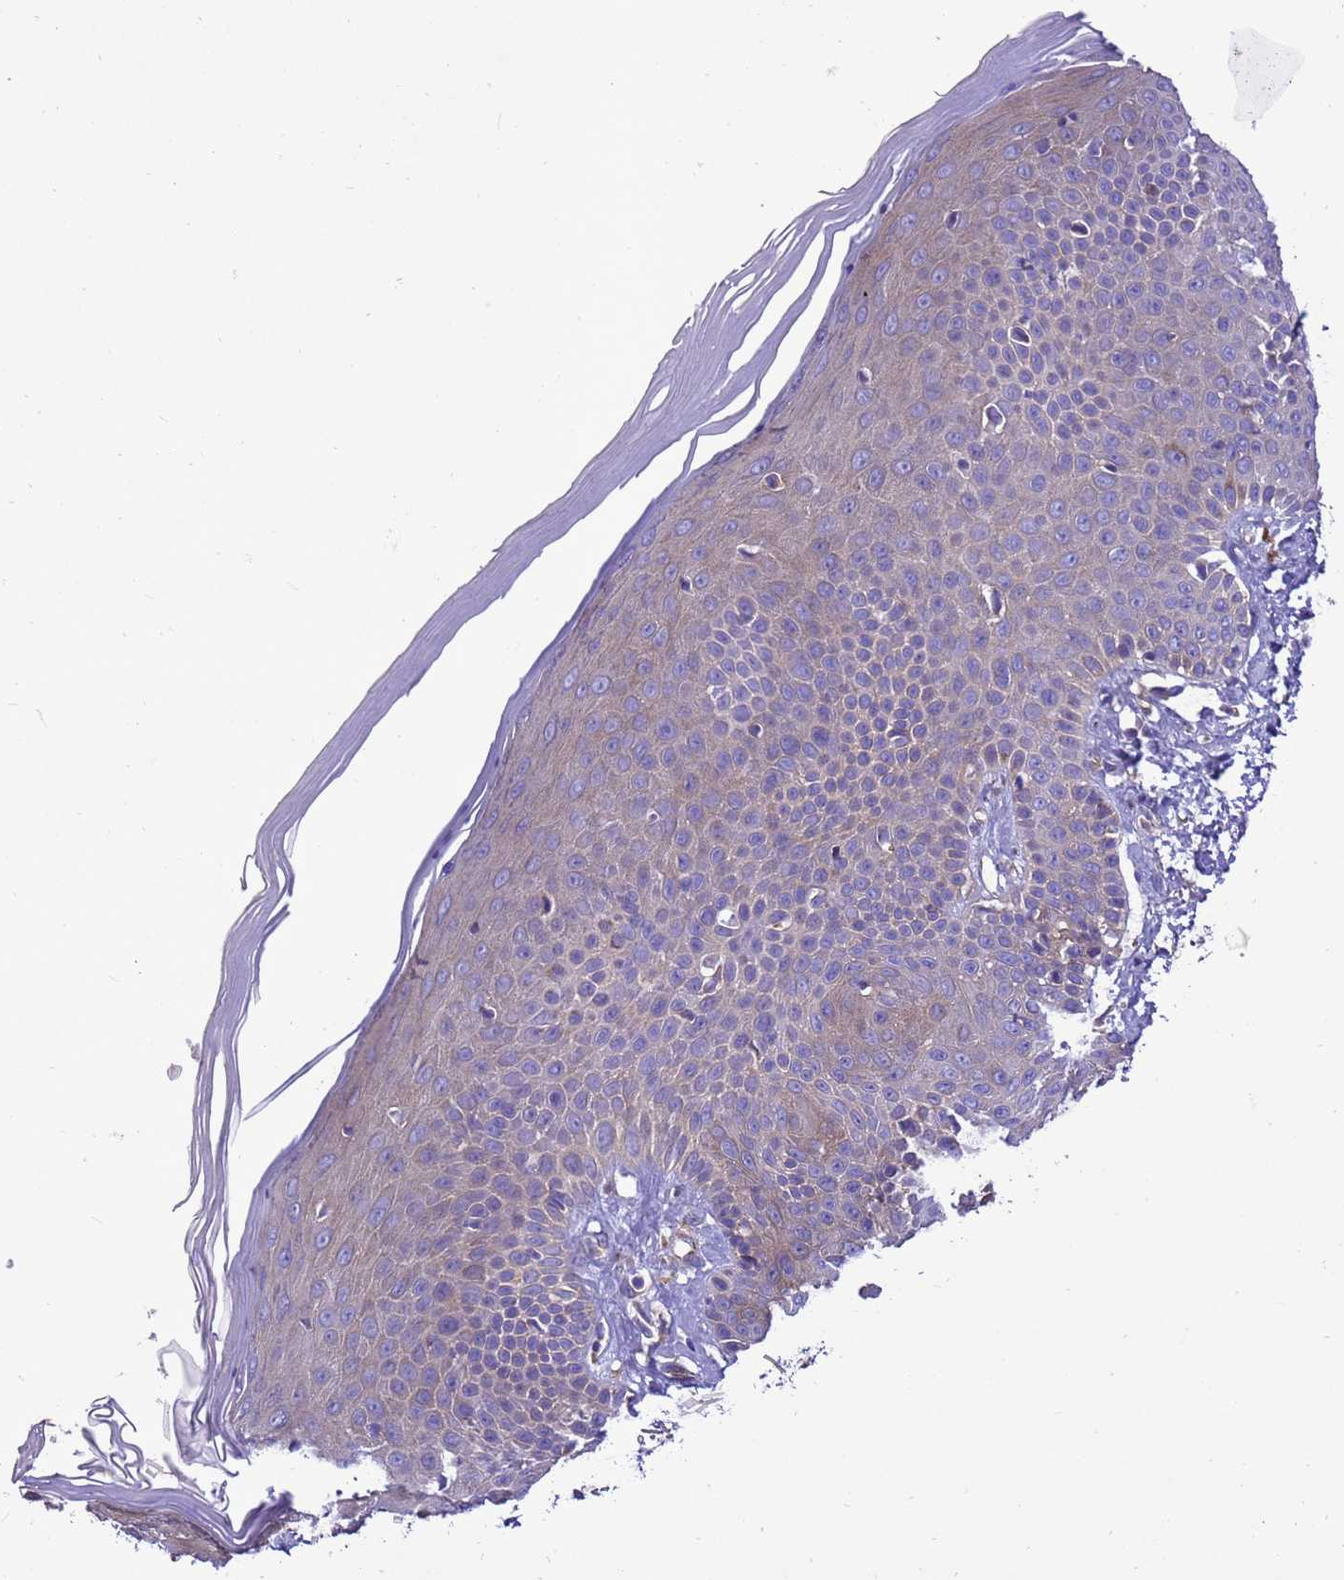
{"staining": {"intensity": "negative", "quantity": "none", "location": "none"}, "tissue": "skin", "cell_type": "Fibroblasts", "image_type": "normal", "snomed": [{"axis": "morphology", "description": "Normal tissue, NOS"}, {"axis": "topography", "description": "Skin"}], "caption": "Photomicrograph shows no protein expression in fibroblasts of unremarkable skin.", "gene": "RABEP2", "patient": {"sex": "female", "age": 58}}